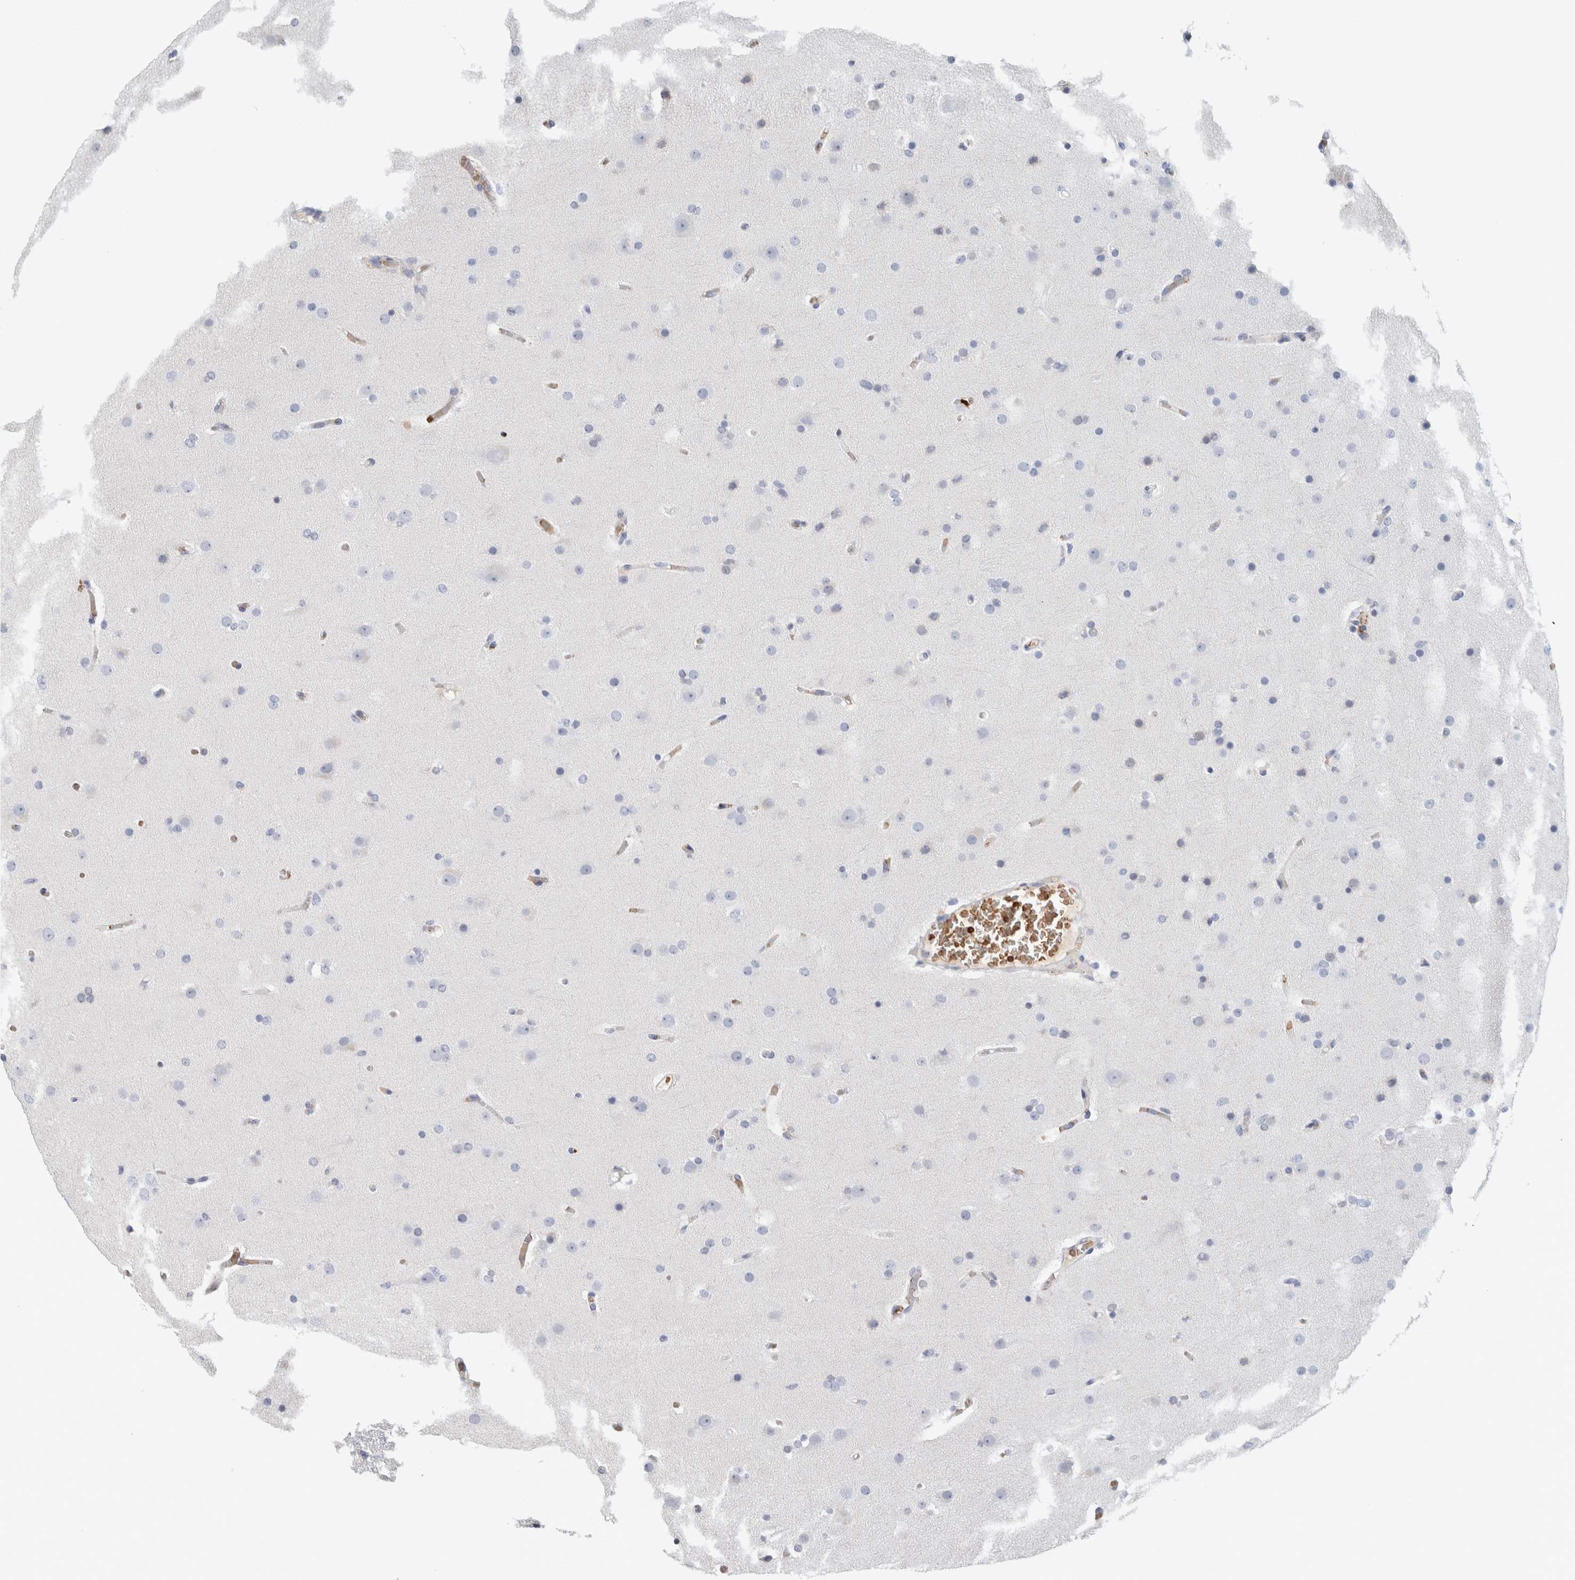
{"staining": {"intensity": "negative", "quantity": "none", "location": "none"}, "tissue": "glioma", "cell_type": "Tumor cells", "image_type": "cancer", "snomed": [{"axis": "morphology", "description": "Glioma, malignant, High grade"}, {"axis": "topography", "description": "Cerebral cortex"}], "caption": "Glioma was stained to show a protein in brown. There is no significant positivity in tumor cells. (Stains: DAB immunohistochemistry with hematoxylin counter stain, Microscopy: brightfield microscopy at high magnification).", "gene": "CA1", "patient": {"sex": "female", "age": 36}}